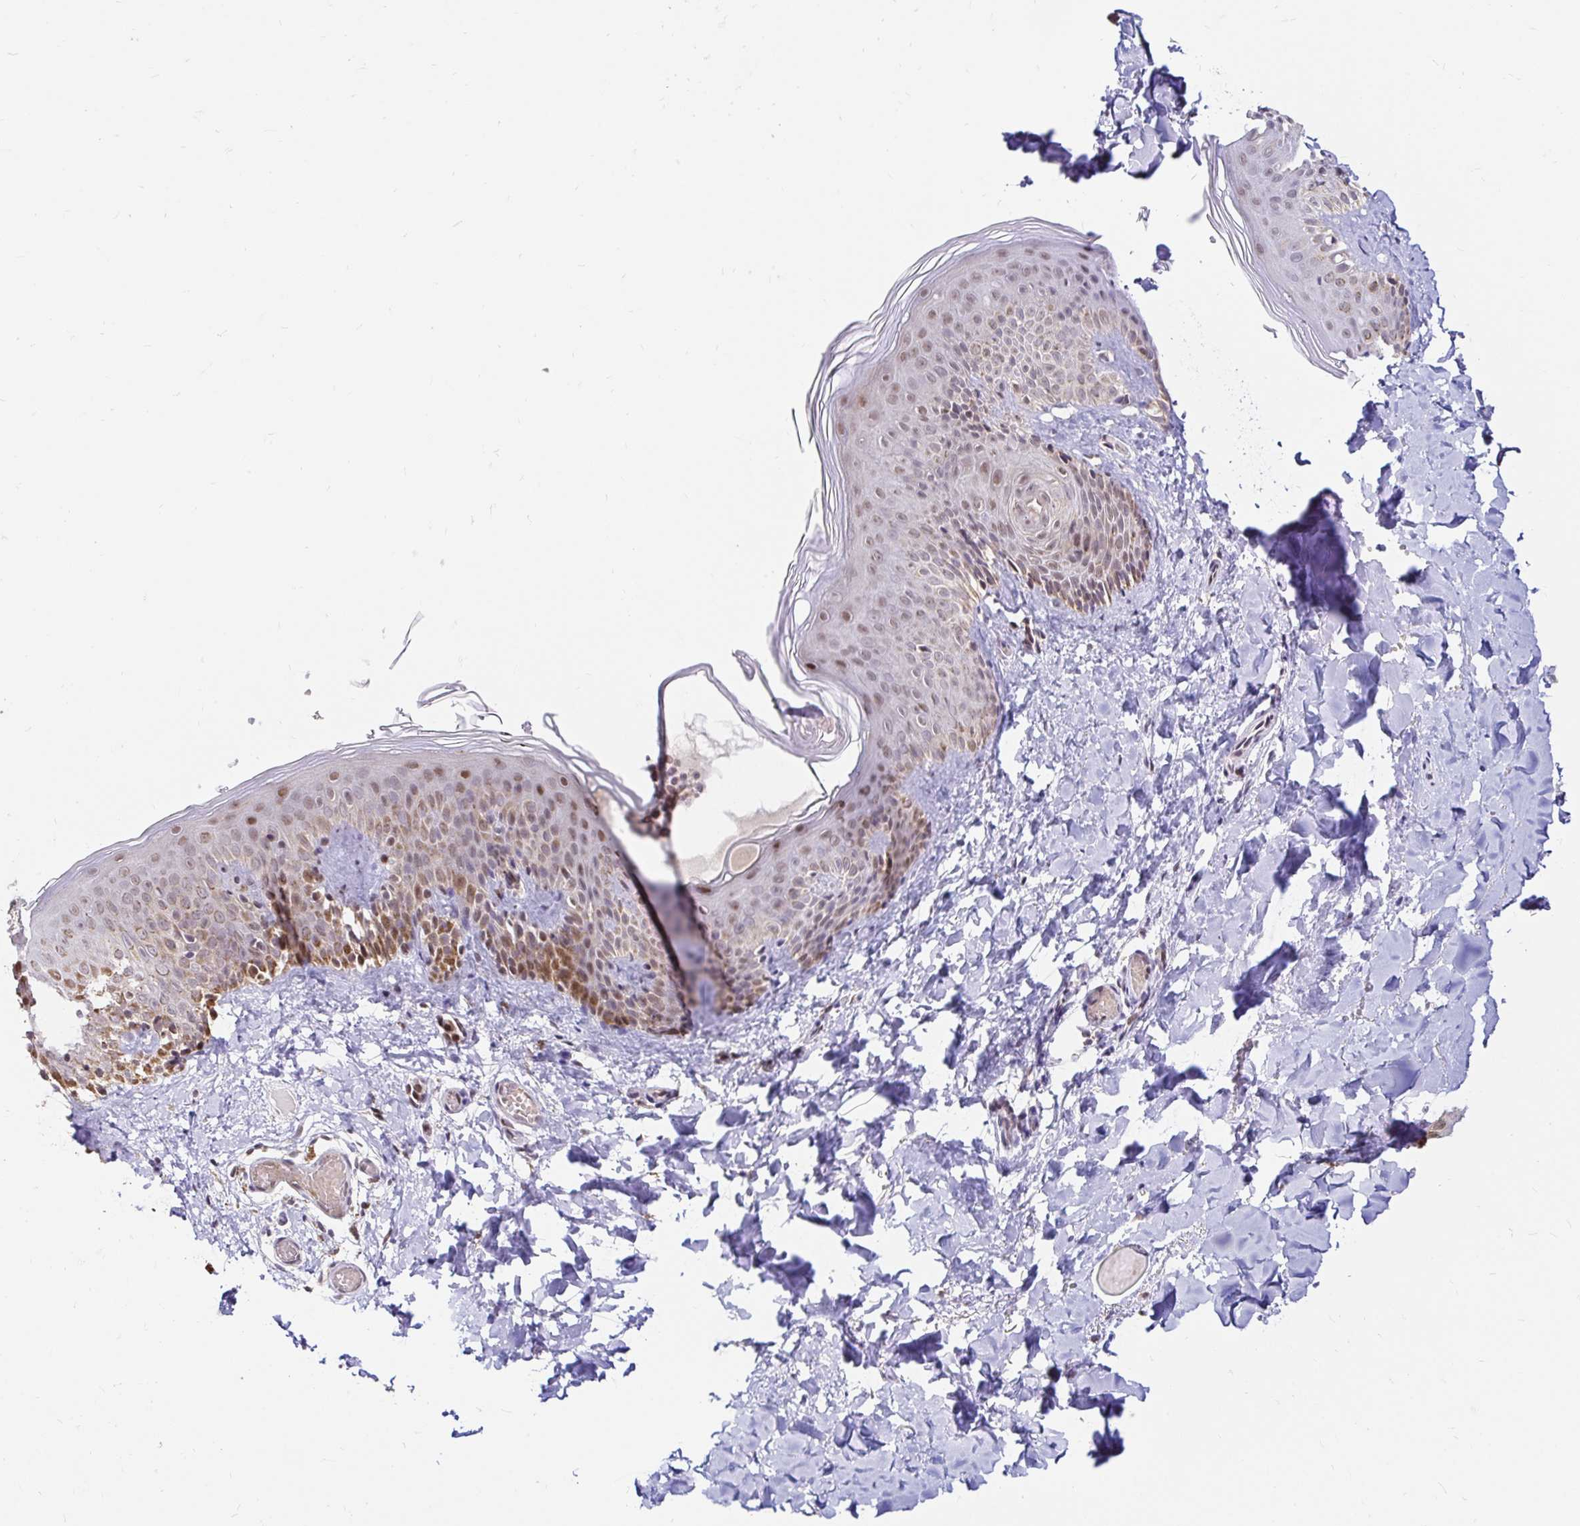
{"staining": {"intensity": "weak", "quantity": "25%-75%", "location": "cytoplasmic/membranous"}, "tissue": "skin", "cell_type": "Fibroblasts", "image_type": "normal", "snomed": [{"axis": "morphology", "description": "Normal tissue, NOS"}, {"axis": "topography", "description": "Skin"}], "caption": "Protein staining of normal skin shows weak cytoplasmic/membranous positivity in about 25%-75% of fibroblasts.", "gene": "TIMM50", "patient": {"sex": "male", "age": 16}}